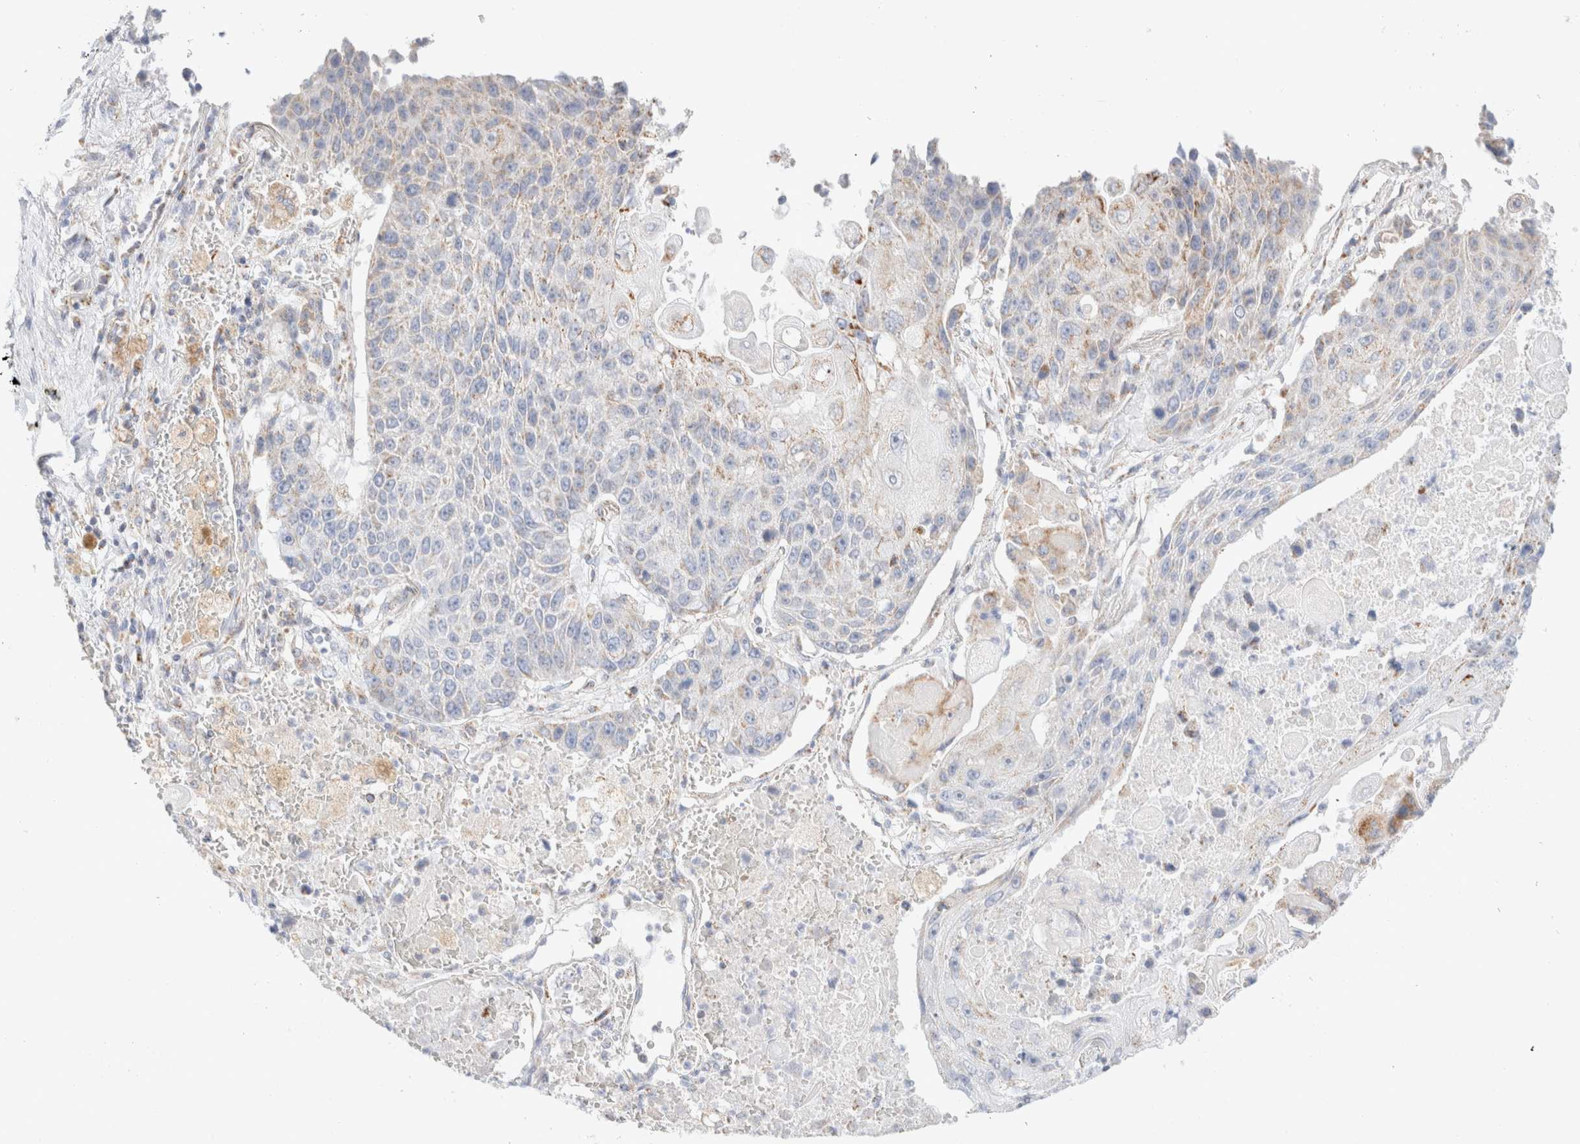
{"staining": {"intensity": "negative", "quantity": "none", "location": "none"}, "tissue": "lung cancer", "cell_type": "Tumor cells", "image_type": "cancer", "snomed": [{"axis": "morphology", "description": "Squamous cell carcinoma, NOS"}, {"axis": "topography", "description": "Lung"}], "caption": "The IHC histopathology image has no significant positivity in tumor cells of squamous cell carcinoma (lung) tissue.", "gene": "ATP6V1C1", "patient": {"sex": "male", "age": 61}}